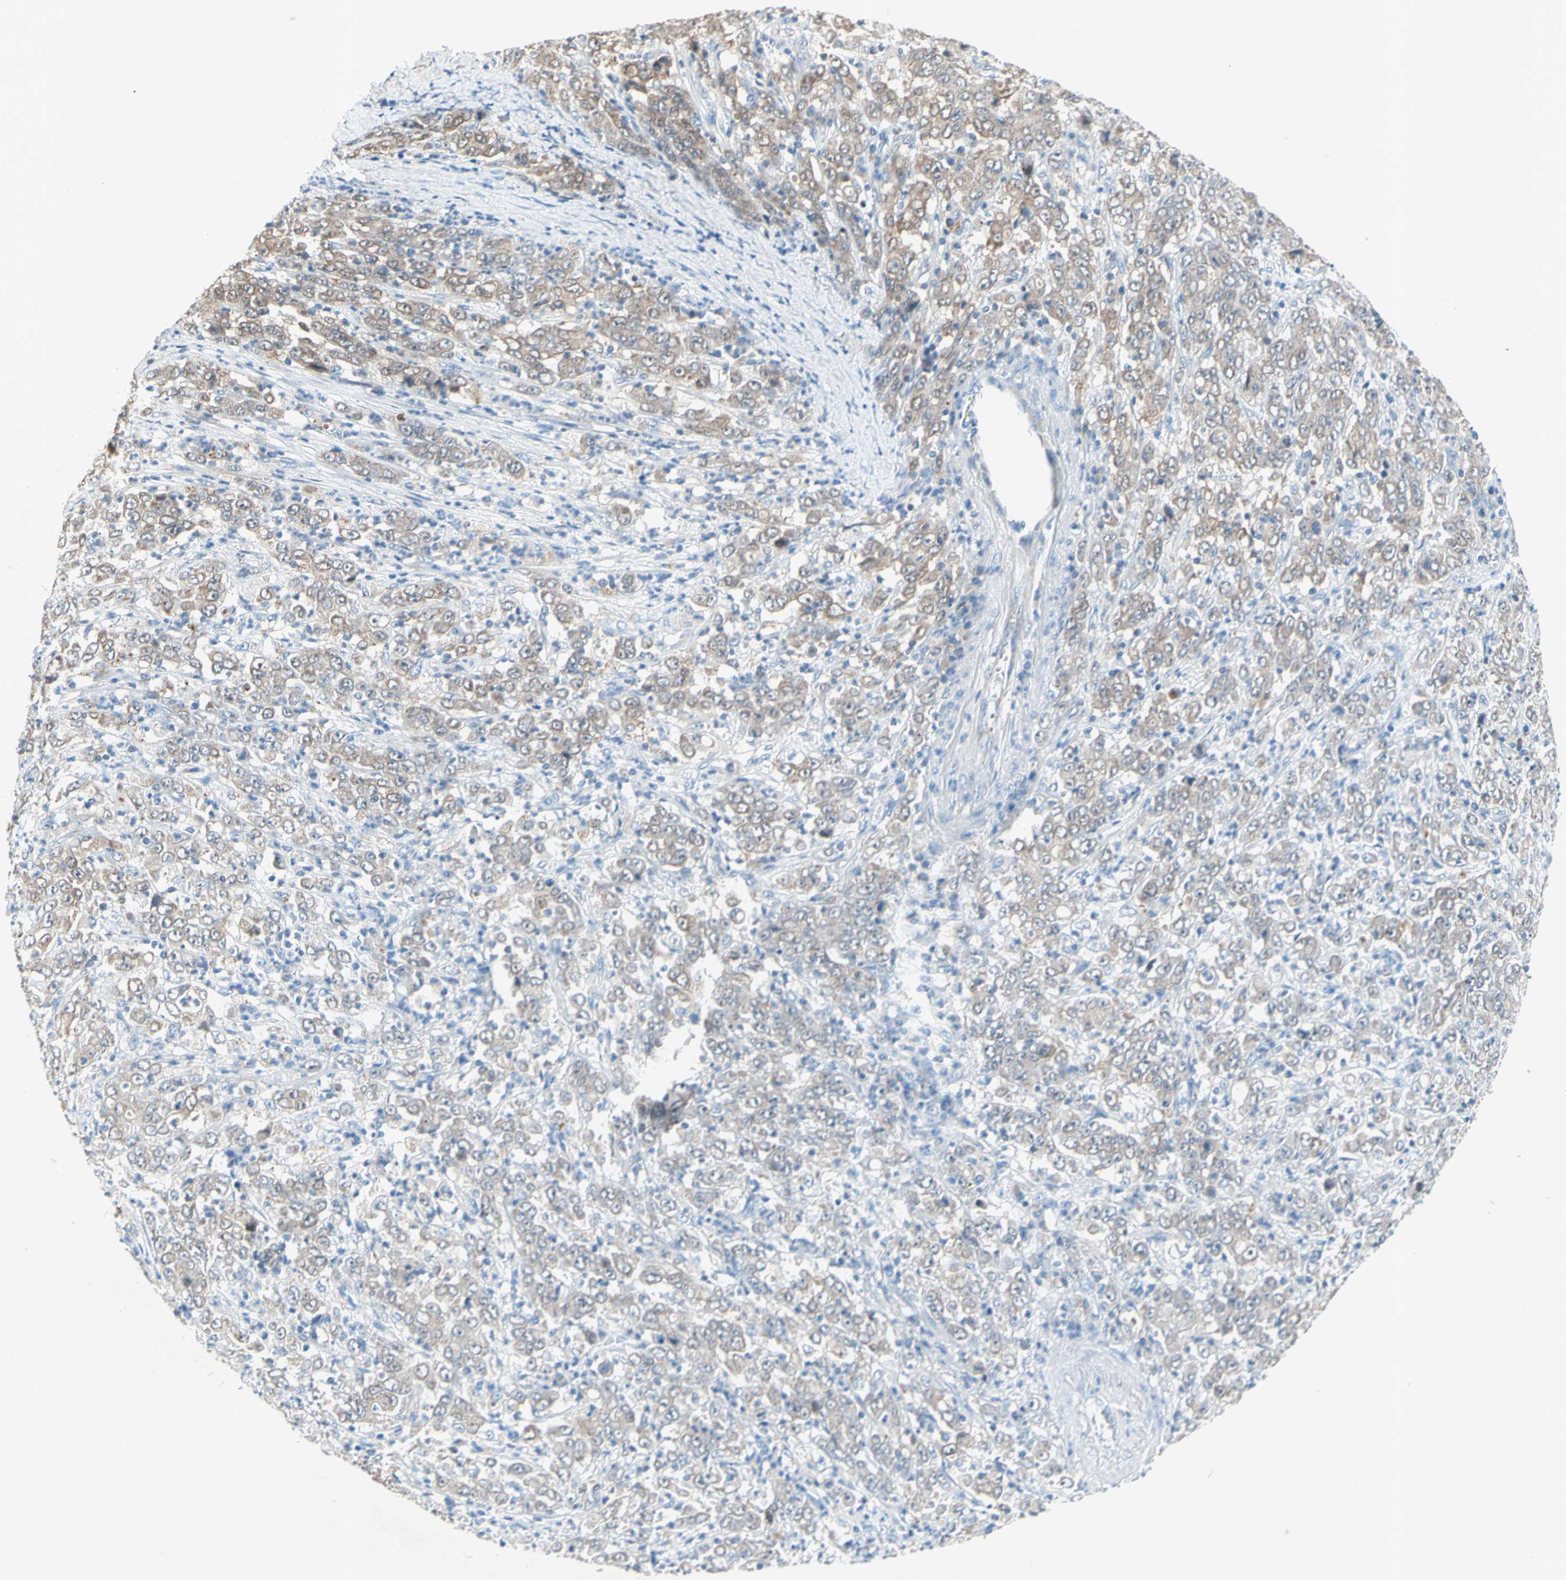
{"staining": {"intensity": "weak", "quantity": ">75%", "location": "cytoplasmic/membranous"}, "tissue": "stomach cancer", "cell_type": "Tumor cells", "image_type": "cancer", "snomed": [{"axis": "morphology", "description": "Adenocarcinoma, NOS"}, {"axis": "topography", "description": "Stomach, lower"}], "caption": "DAB immunohistochemical staining of human stomach adenocarcinoma exhibits weak cytoplasmic/membranous protein staining in about >75% of tumor cells.", "gene": "MFF", "patient": {"sex": "female", "age": 71}}